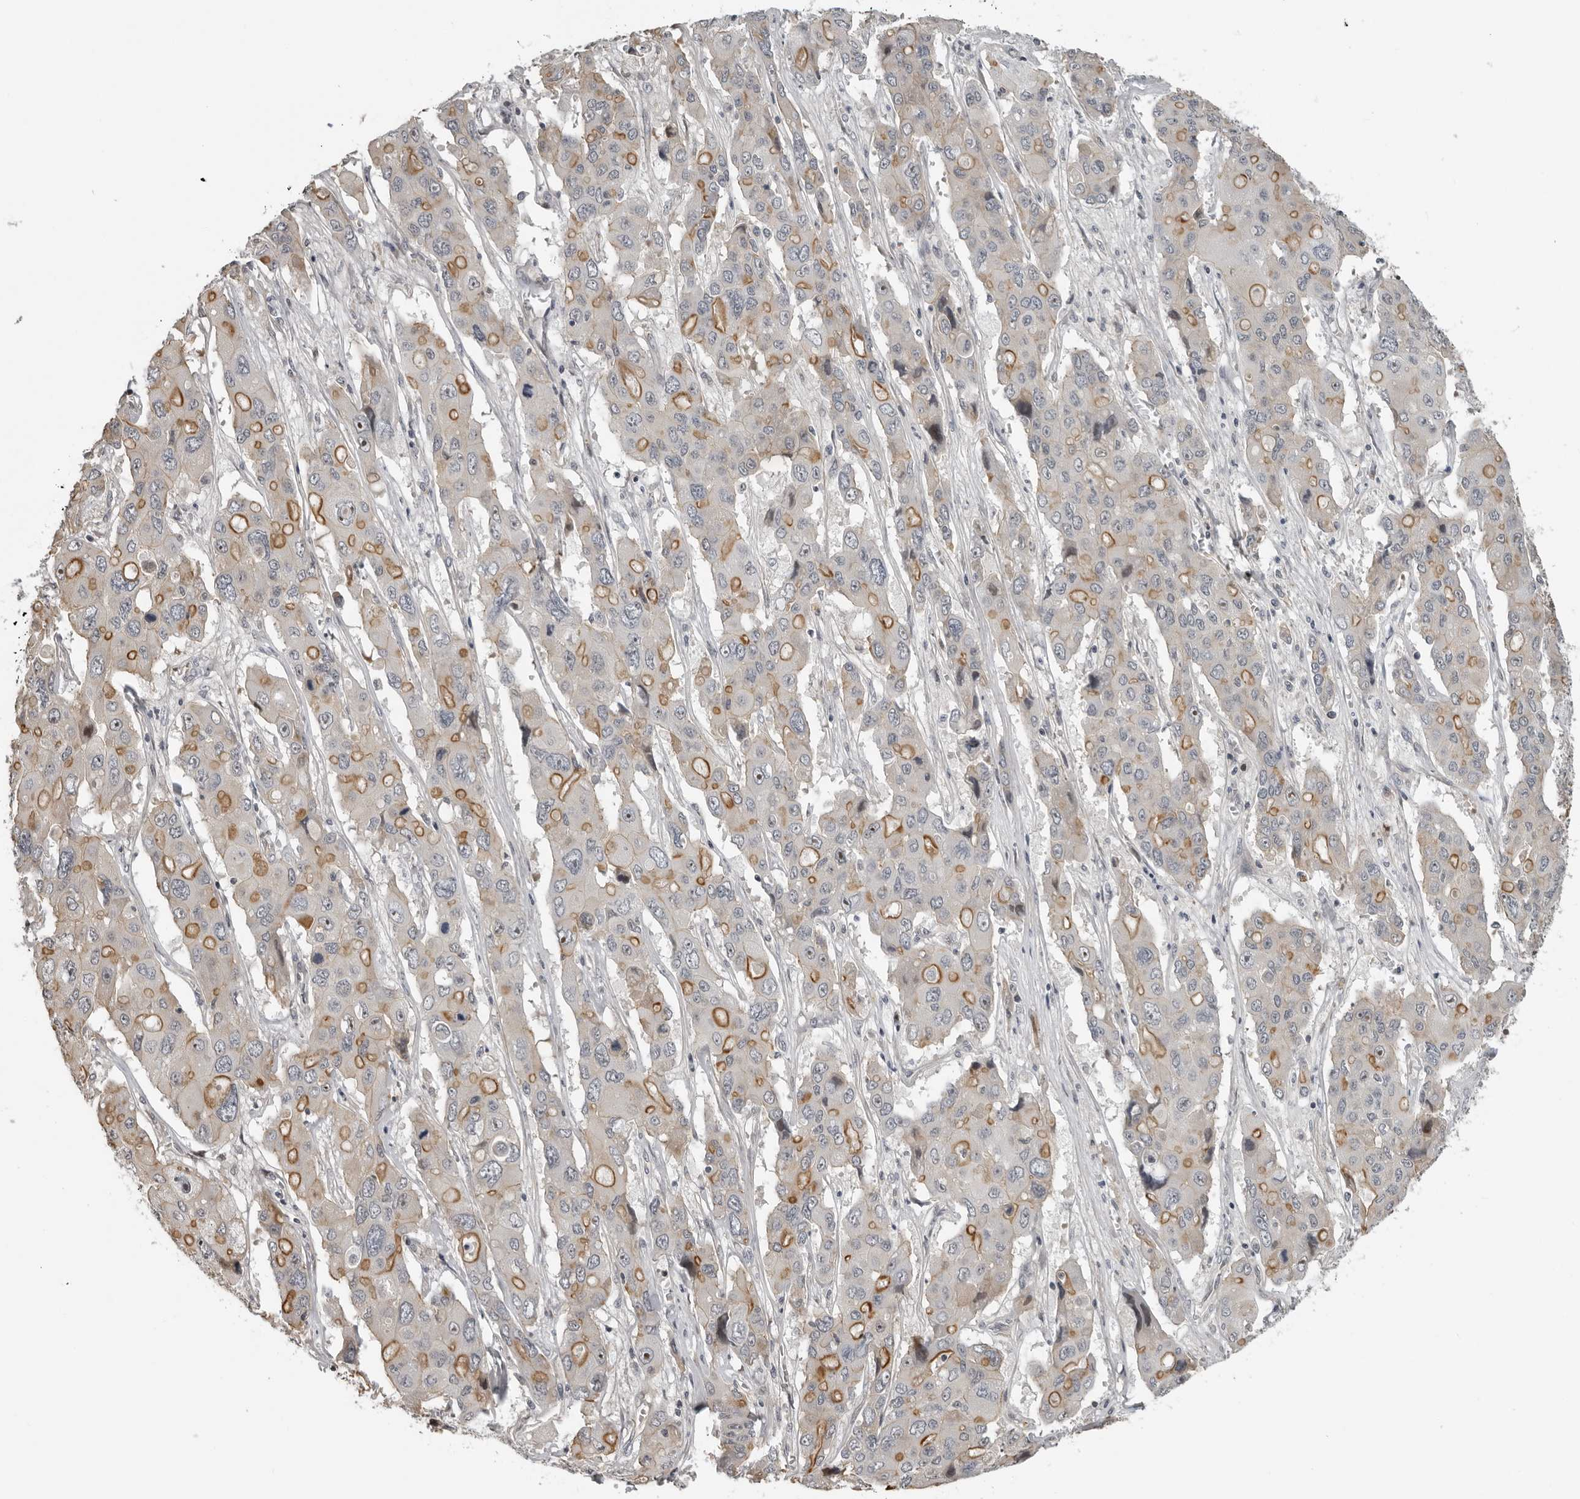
{"staining": {"intensity": "moderate", "quantity": "25%-75%", "location": "cytoplasmic/membranous"}, "tissue": "liver cancer", "cell_type": "Tumor cells", "image_type": "cancer", "snomed": [{"axis": "morphology", "description": "Cholangiocarcinoma"}, {"axis": "topography", "description": "Liver"}], "caption": "High-magnification brightfield microscopy of liver cancer (cholangiocarcinoma) stained with DAB (3,3'-diaminobenzidine) (brown) and counterstained with hematoxylin (blue). tumor cells exhibit moderate cytoplasmic/membranous positivity is identified in about25%-75% of cells.", "gene": "PRRX2", "patient": {"sex": "male", "age": 67}}